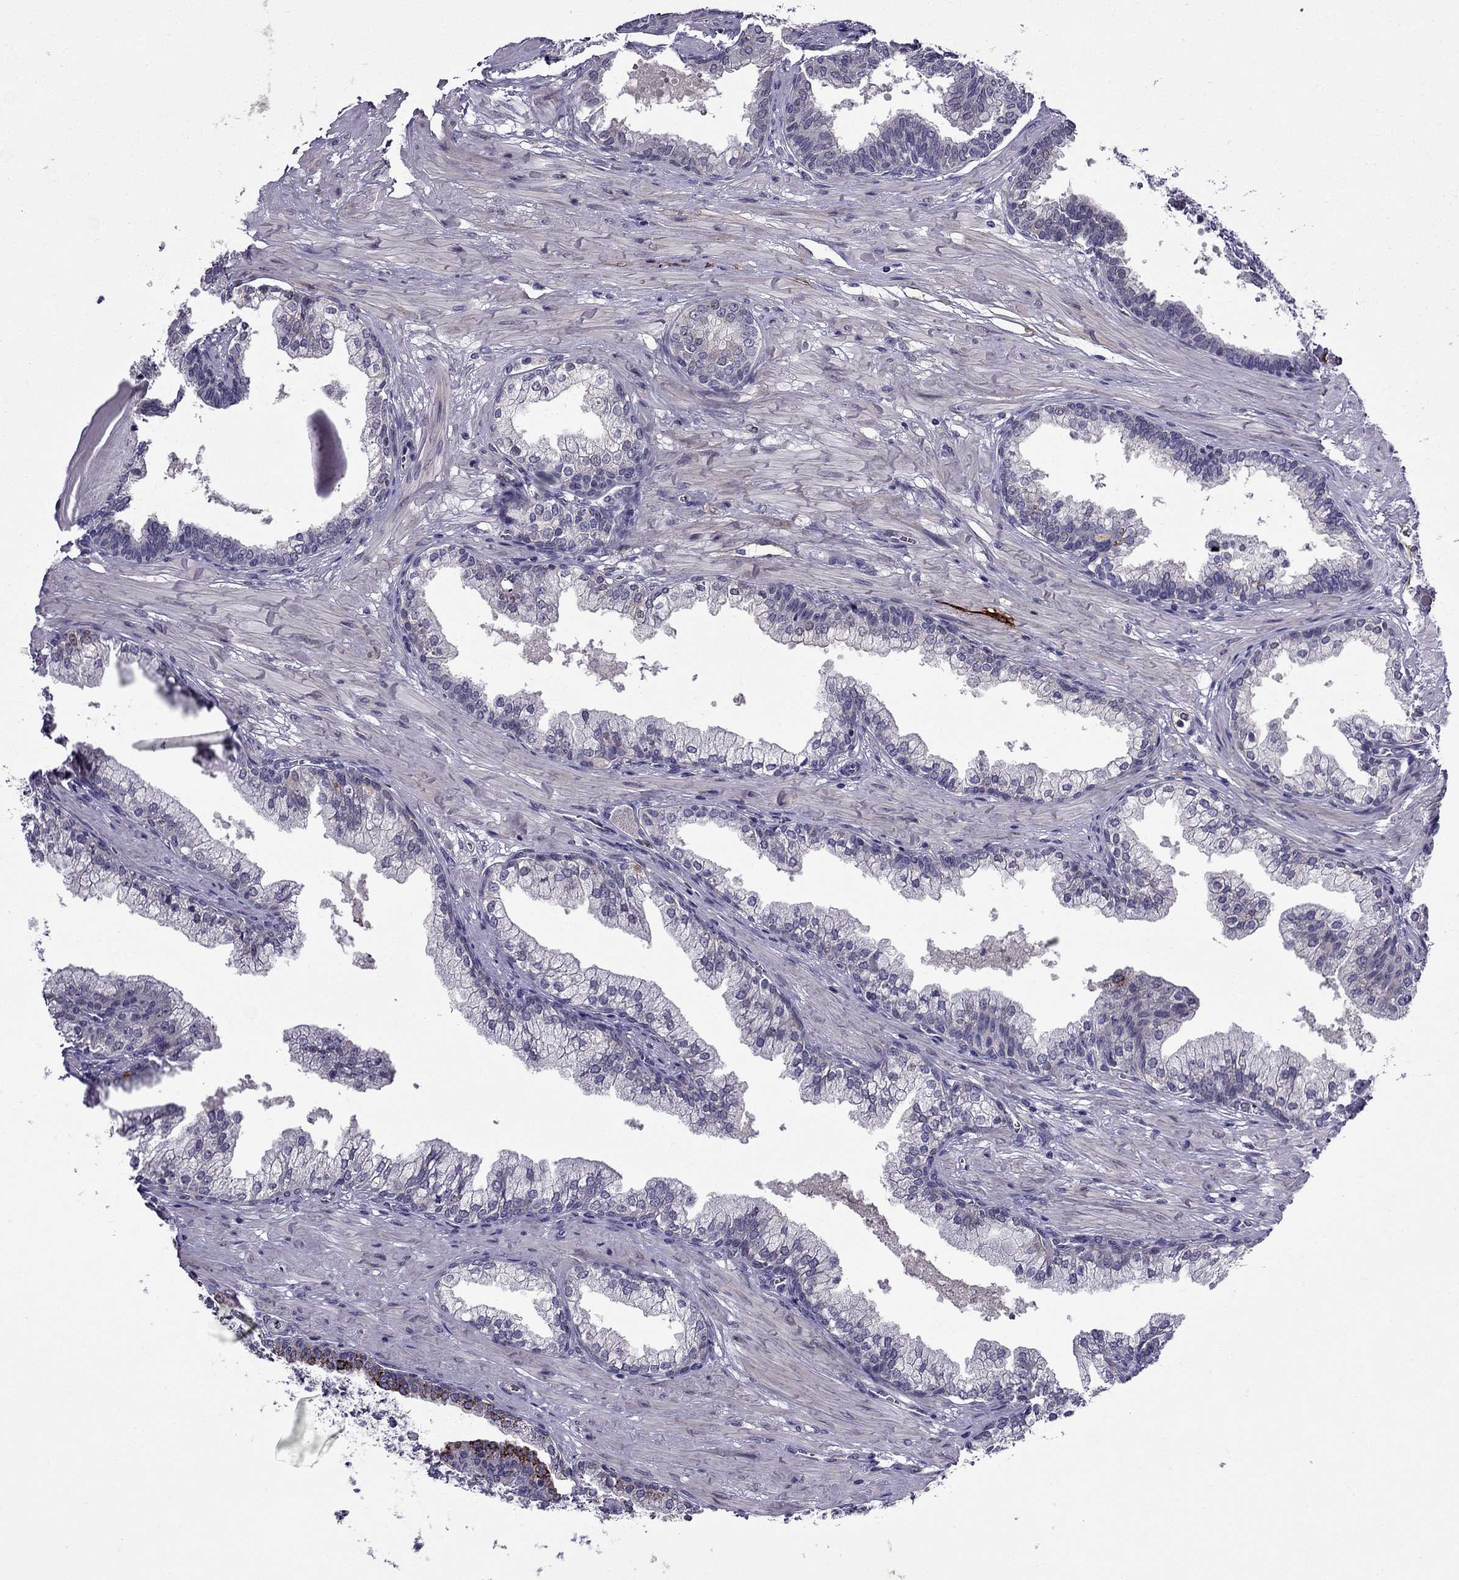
{"staining": {"intensity": "strong", "quantity": "<25%", "location": "cytoplasmic/membranous"}, "tissue": "prostate cancer", "cell_type": "Tumor cells", "image_type": "cancer", "snomed": [{"axis": "morphology", "description": "Adenocarcinoma, NOS"}, {"axis": "topography", "description": "Prostate and seminal vesicle, NOS"}, {"axis": "topography", "description": "Prostate"}], "caption": "Prostate adenocarcinoma was stained to show a protein in brown. There is medium levels of strong cytoplasmic/membranous staining in approximately <25% of tumor cells.", "gene": "PI16", "patient": {"sex": "male", "age": 44}}